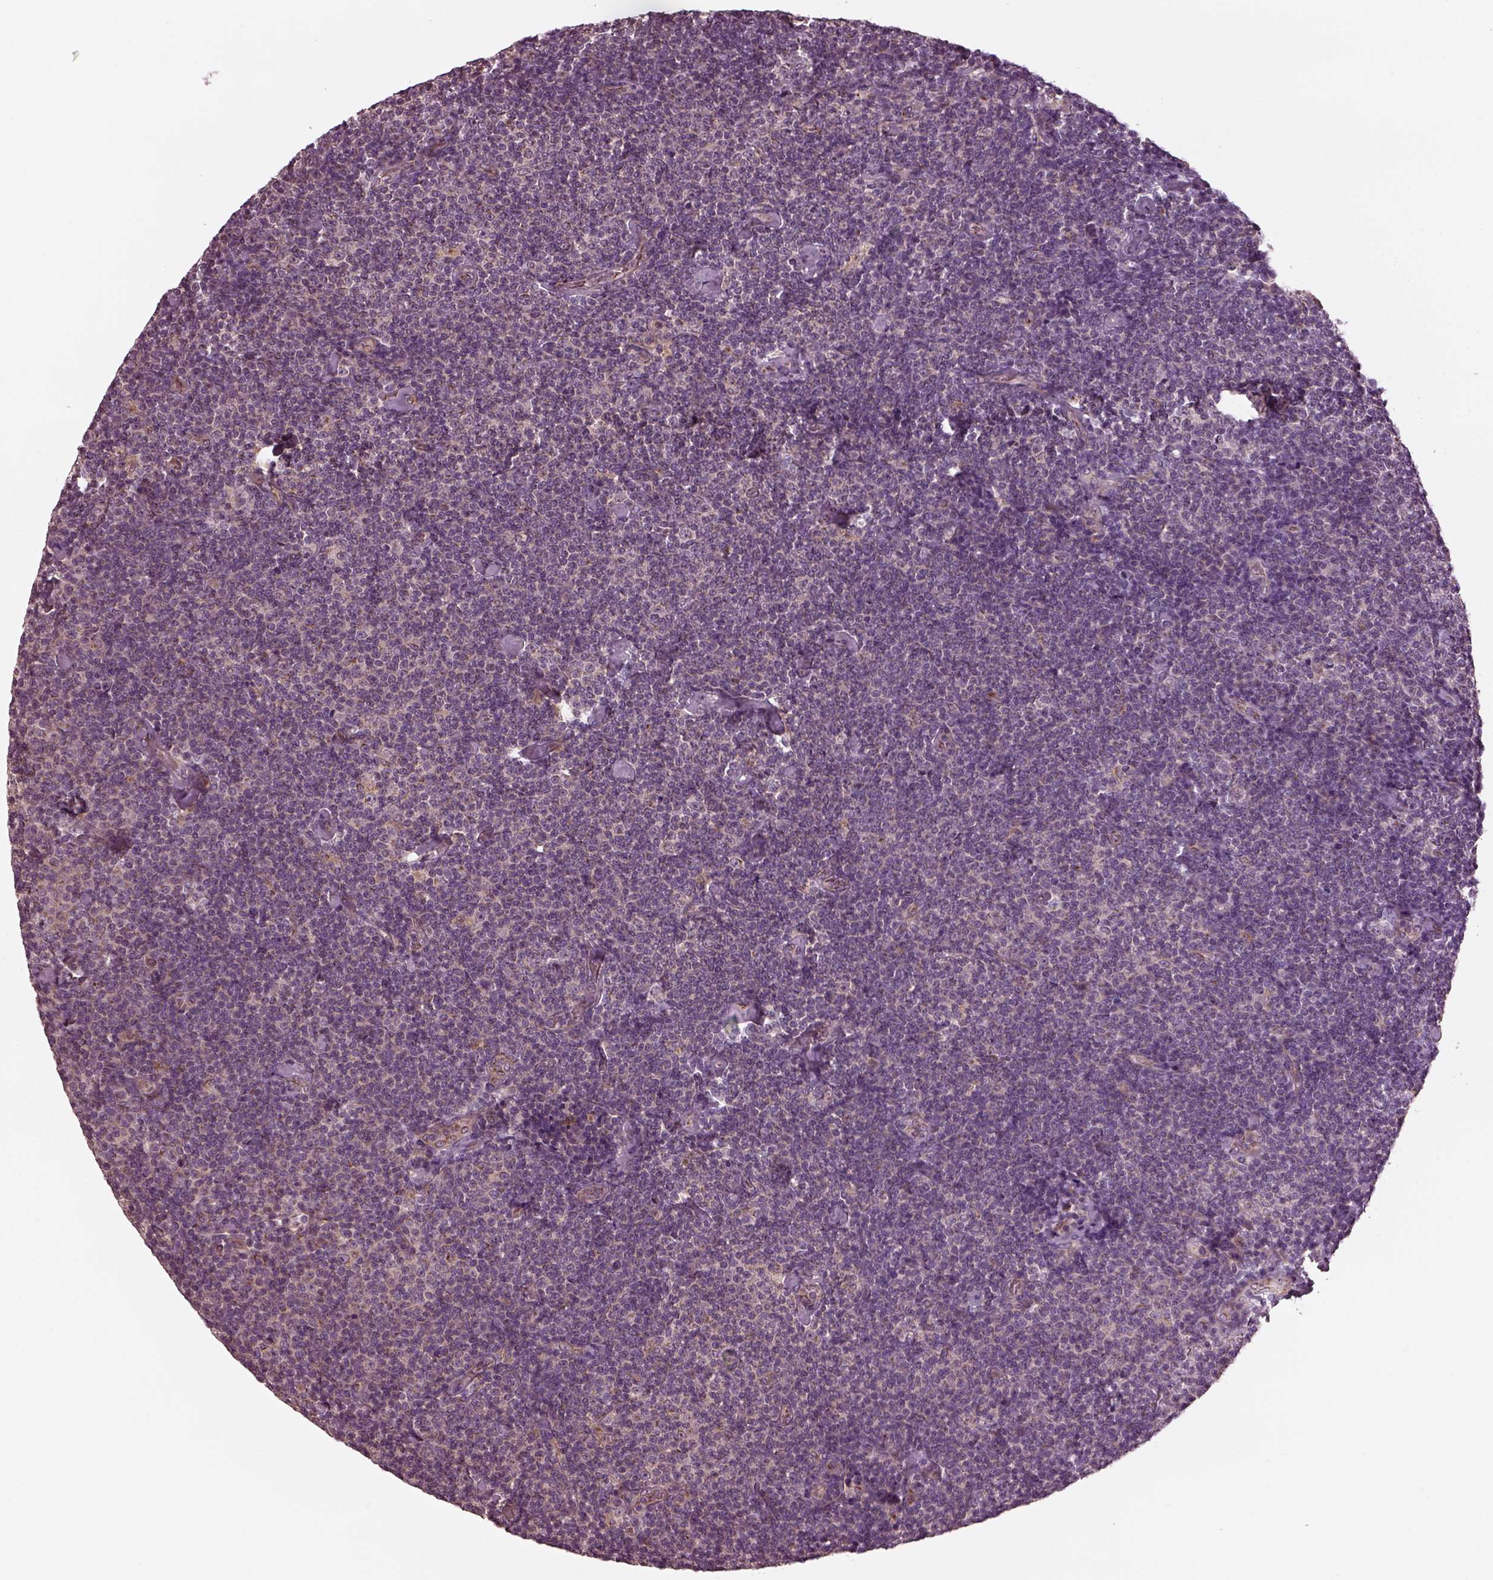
{"staining": {"intensity": "weak", "quantity": "<25%", "location": "cytoplasmic/membranous"}, "tissue": "lymphoma", "cell_type": "Tumor cells", "image_type": "cancer", "snomed": [{"axis": "morphology", "description": "Malignant lymphoma, non-Hodgkin's type, Low grade"}, {"axis": "topography", "description": "Lymph node"}], "caption": "Micrograph shows no protein expression in tumor cells of lymphoma tissue.", "gene": "RUFY3", "patient": {"sex": "male", "age": 81}}